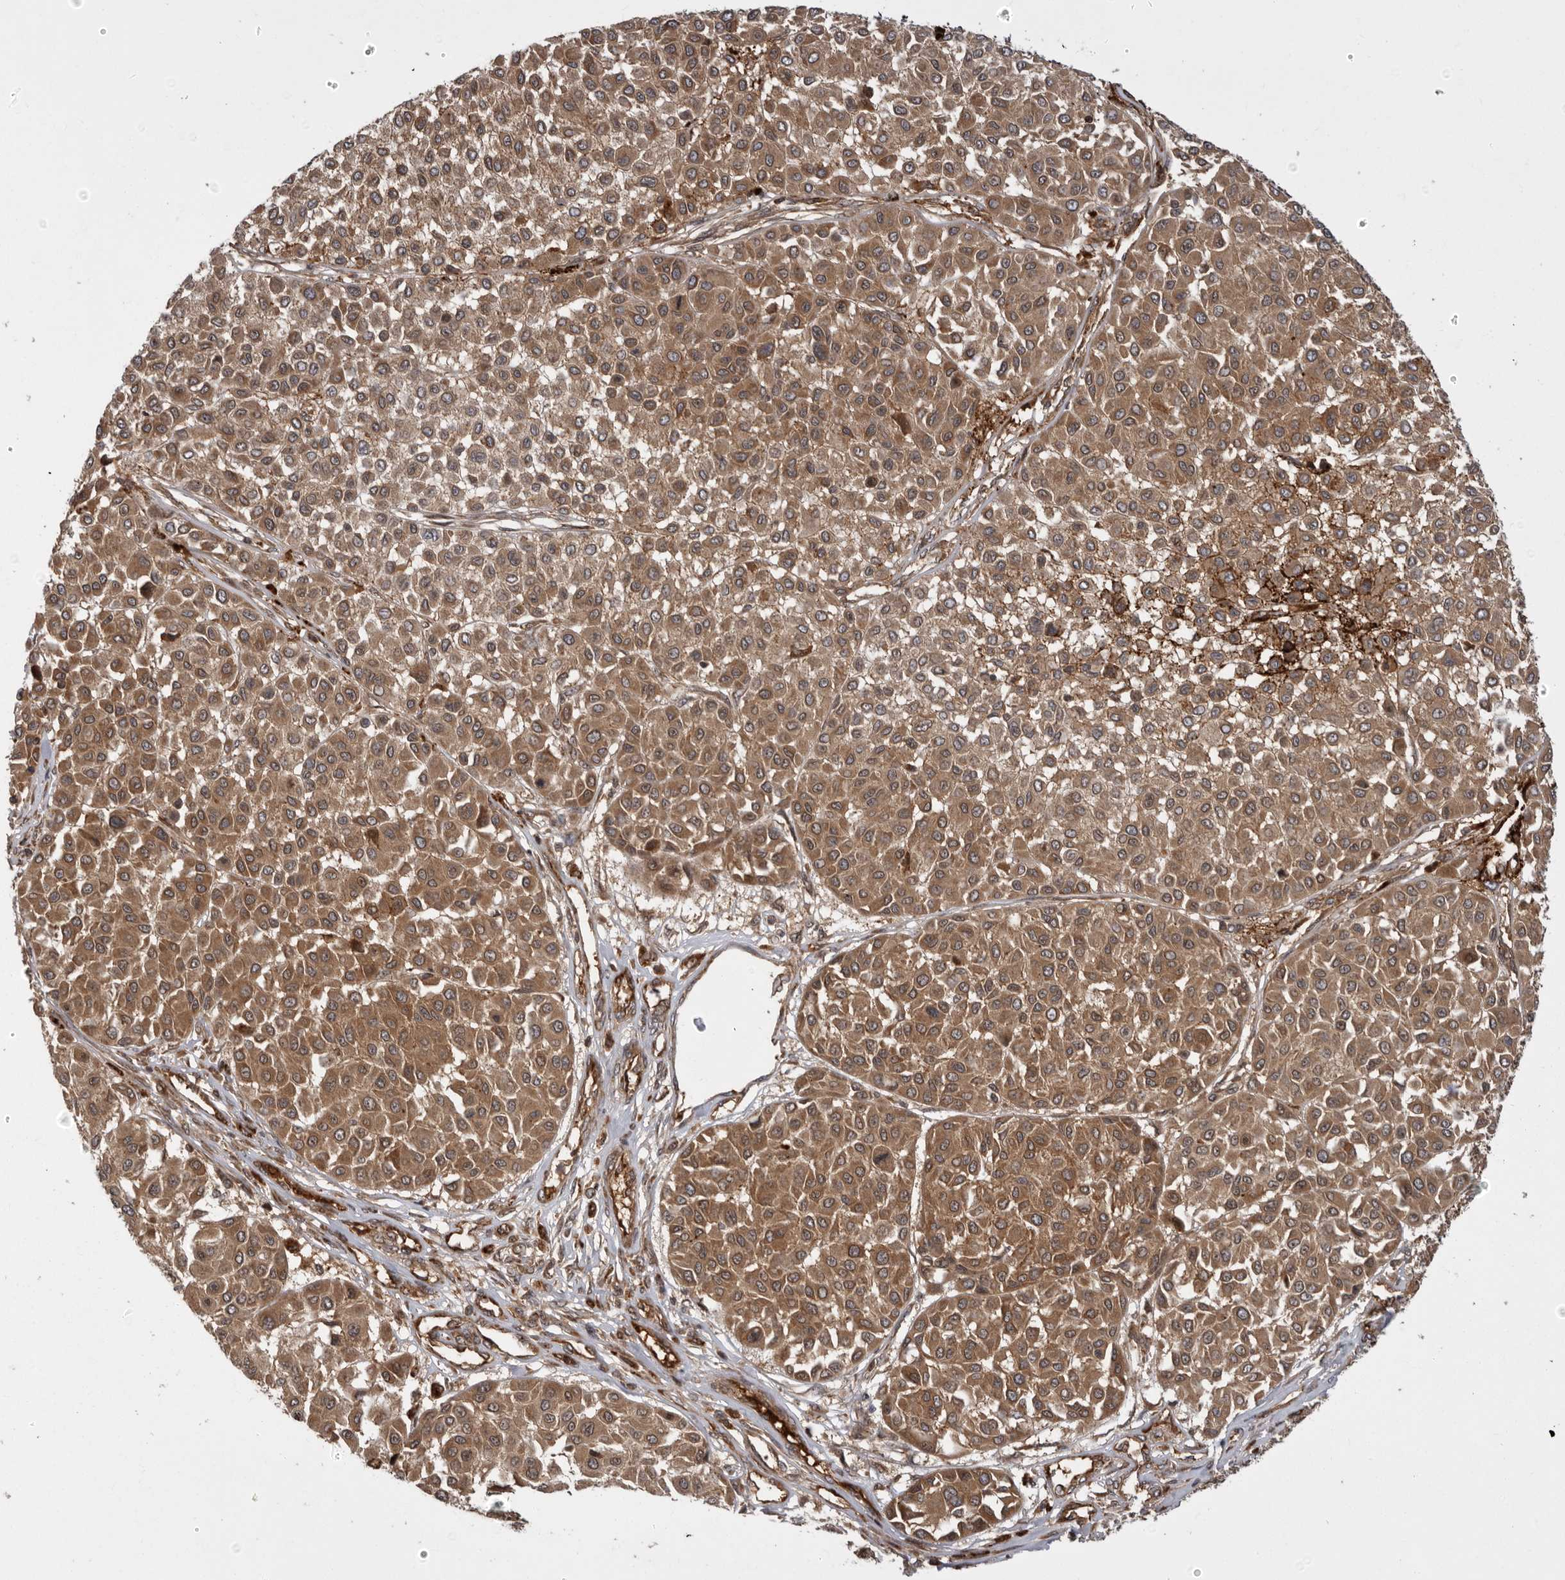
{"staining": {"intensity": "moderate", "quantity": ">75%", "location": "cytoplasmic/membranous"}, "tissue": "melanoma", "cell_type": "Tumor cells", "image_type": "cancer", "snomed": [{"axis": "morphology", "description": "Malignant melanoma, Metastatic site"}, {"axis": "topography", "description": "Soft tissue"}], "caption": "A histopathology image showing moderate cytoplasmic/membranous expression in approximately >75% of tumor cells in melanoma, as visualized by brown immunohistochemical staining.", "gene": "DHDDS", "patient": {"sex": "male", "age": 41}}